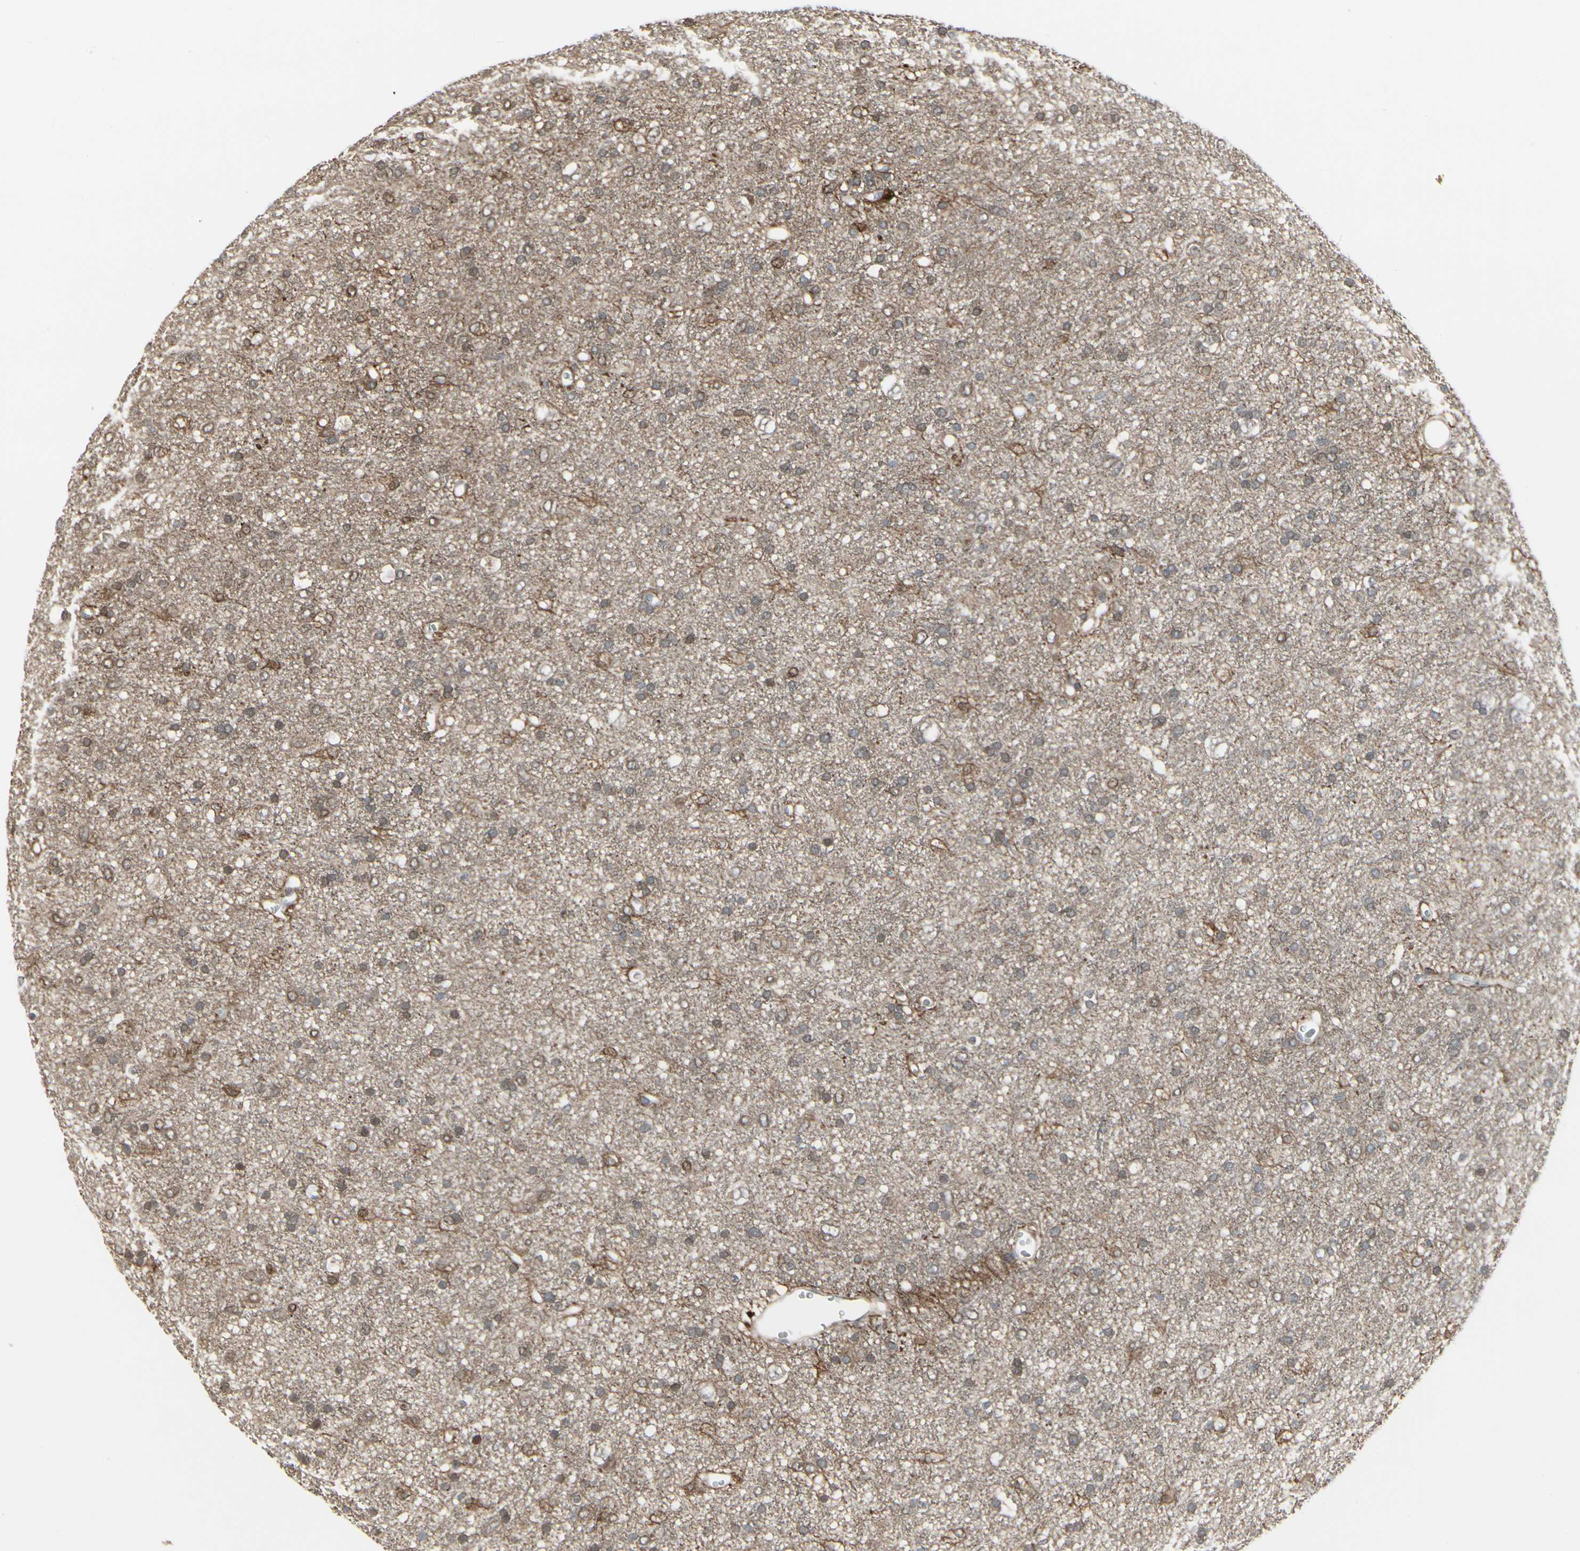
{"staining": {"intensity": "moderate", "quantity": ">75%", "location": "cytoplasmic/membranous"}, "tissue": "glioma", "cell_type": "Tumor cells", "image_type": "cancer", "snomed": [{"axis": "morphology", "description": "Glioma, malignant, Low grade"}, {"axis": "topography", "description": "Brain"}], "caption": "DAB immunohistochemical staining of malignant glioma (low-grade) demonstrates moderate cytoplasmic/membranous protein positivity in about >75% of tumor cells. Immunohistochemistry (ihc) stains the protein of interest in brown and the nuclei are stained blue.", "gene": "IGFBP6", "patient": {"sex": "male", "age": 77}}